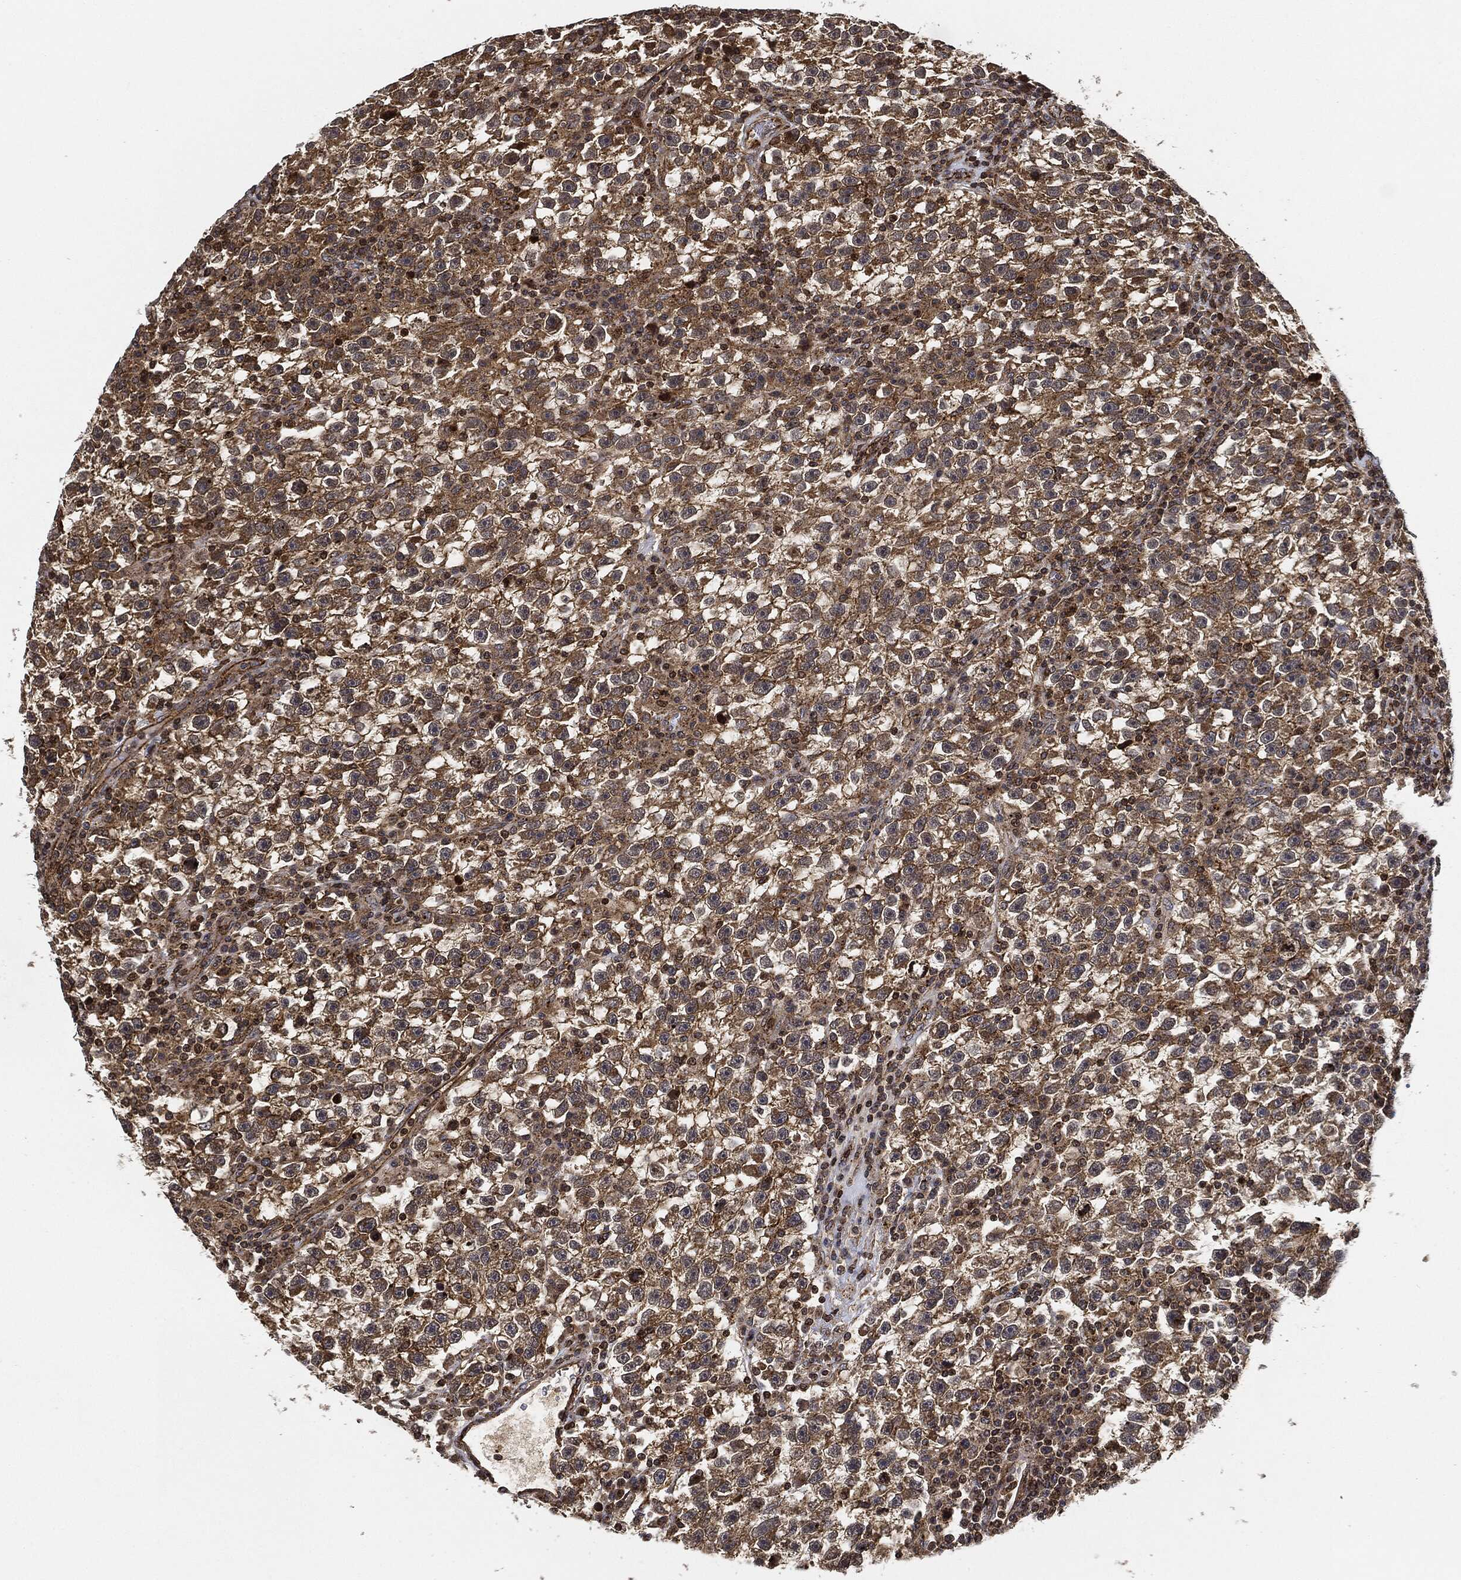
{"staining": {"intensity": "strong", "quantity": "25%-75%", "location": "cytoplasmic/membranous"}, "tissue": "testis cancer", "cell_type": "Tumor cells", "image_type": "cancer", "snomed": [{"axis": "morphology", "description": "Seminoma, NOS"}, {"axis": "topography", "description": "Testis"}], "caption": "There is high levels of strong cytoplasmic/membranous positivity in tumor cells of testis cancer (seminoma), as demonstrated by immunohistochemical staining (brown color).", "gene": "MAP3K3", "patient": {"sex": "male", "age": 47}}